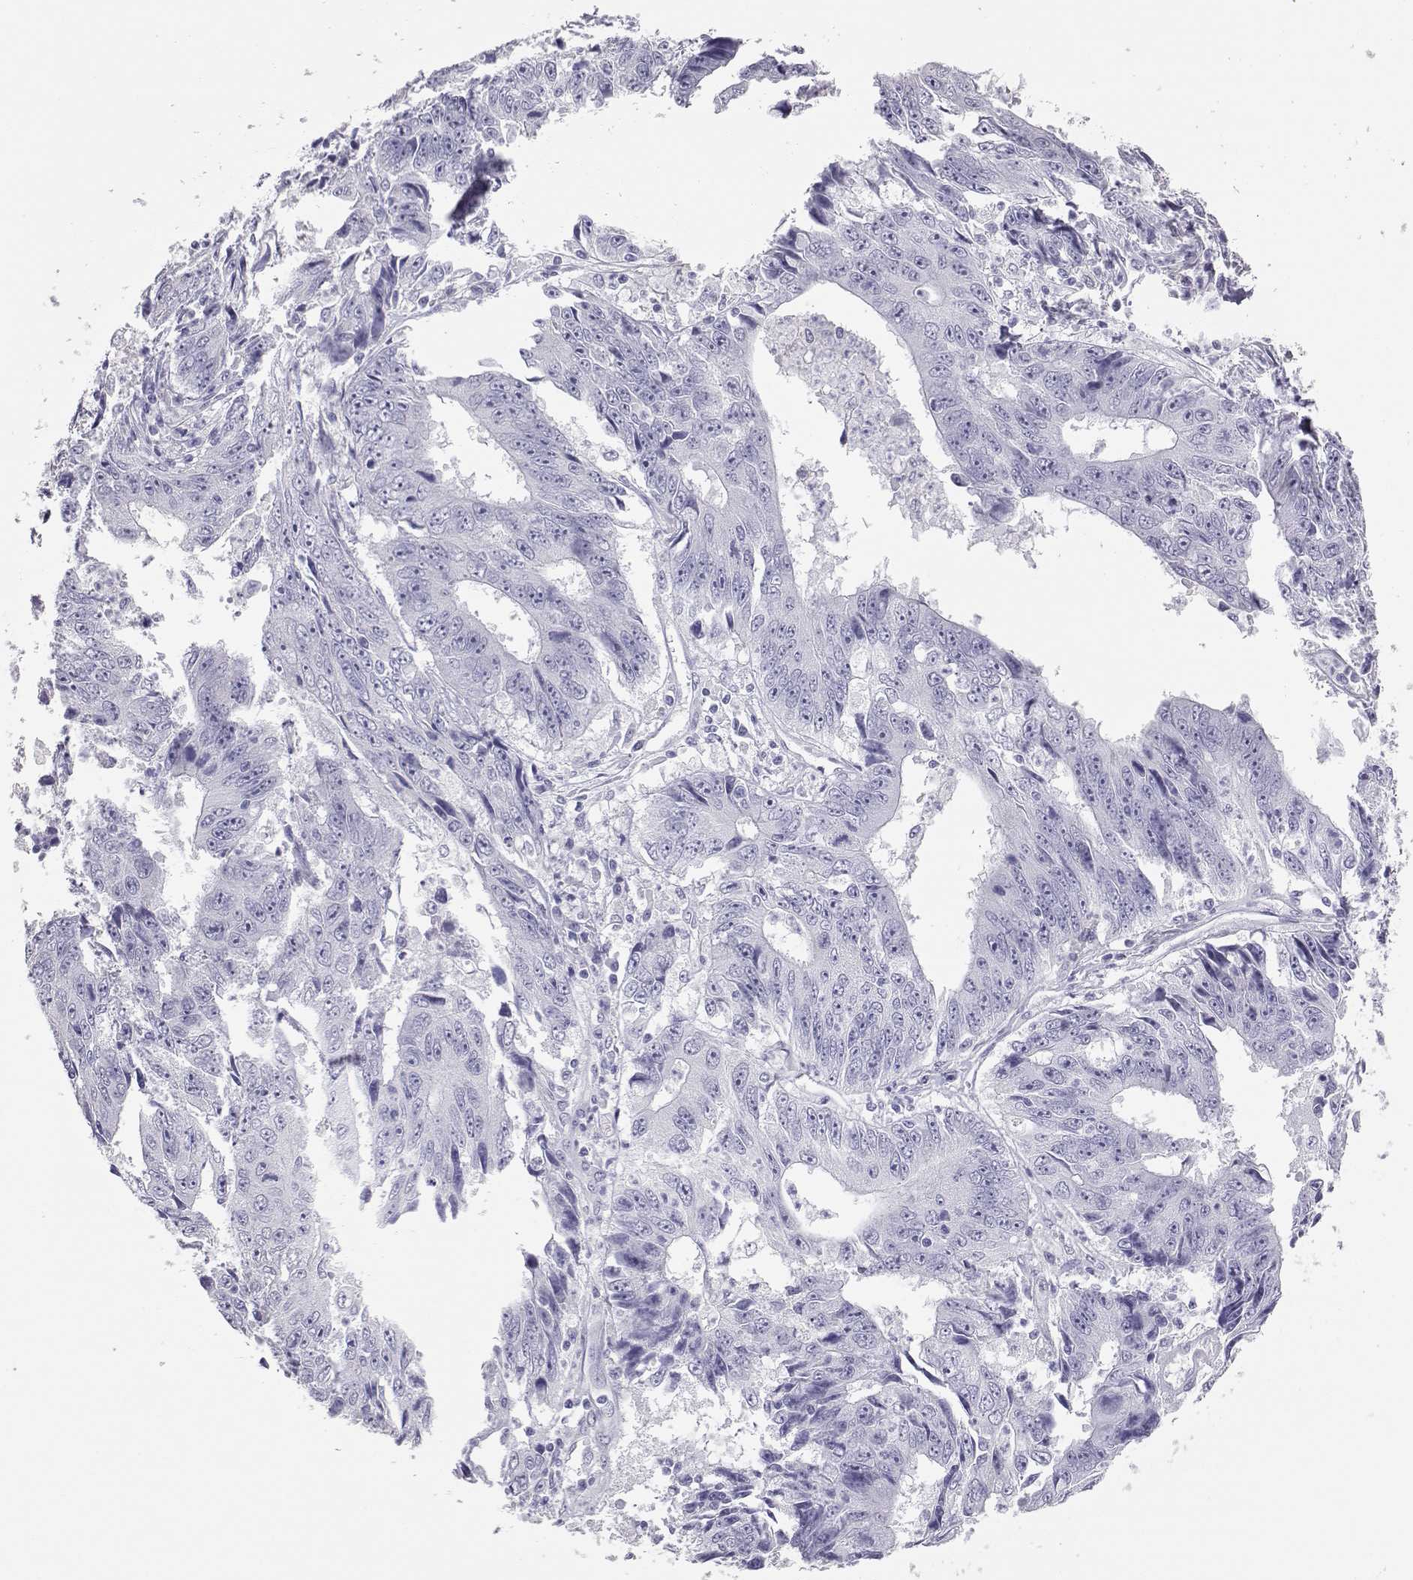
{"staining": {"intensity": "negative", "quantity": "none", "location": "none"}, "tissue": "liver cancer", "cell_type": "Tumor cells", "image_type": "cancer", "snomed": [{"axis": "morphology", "description": "Cholangiocarcinoma"}, {"axis": "topography", "description": "Liver"}], "caption": "The image displays no staining of tumor cells in liver cancer (cholangiocarcinoma).", "gene": "PMCH", "patient": {"sex": "male", "age": 65}}